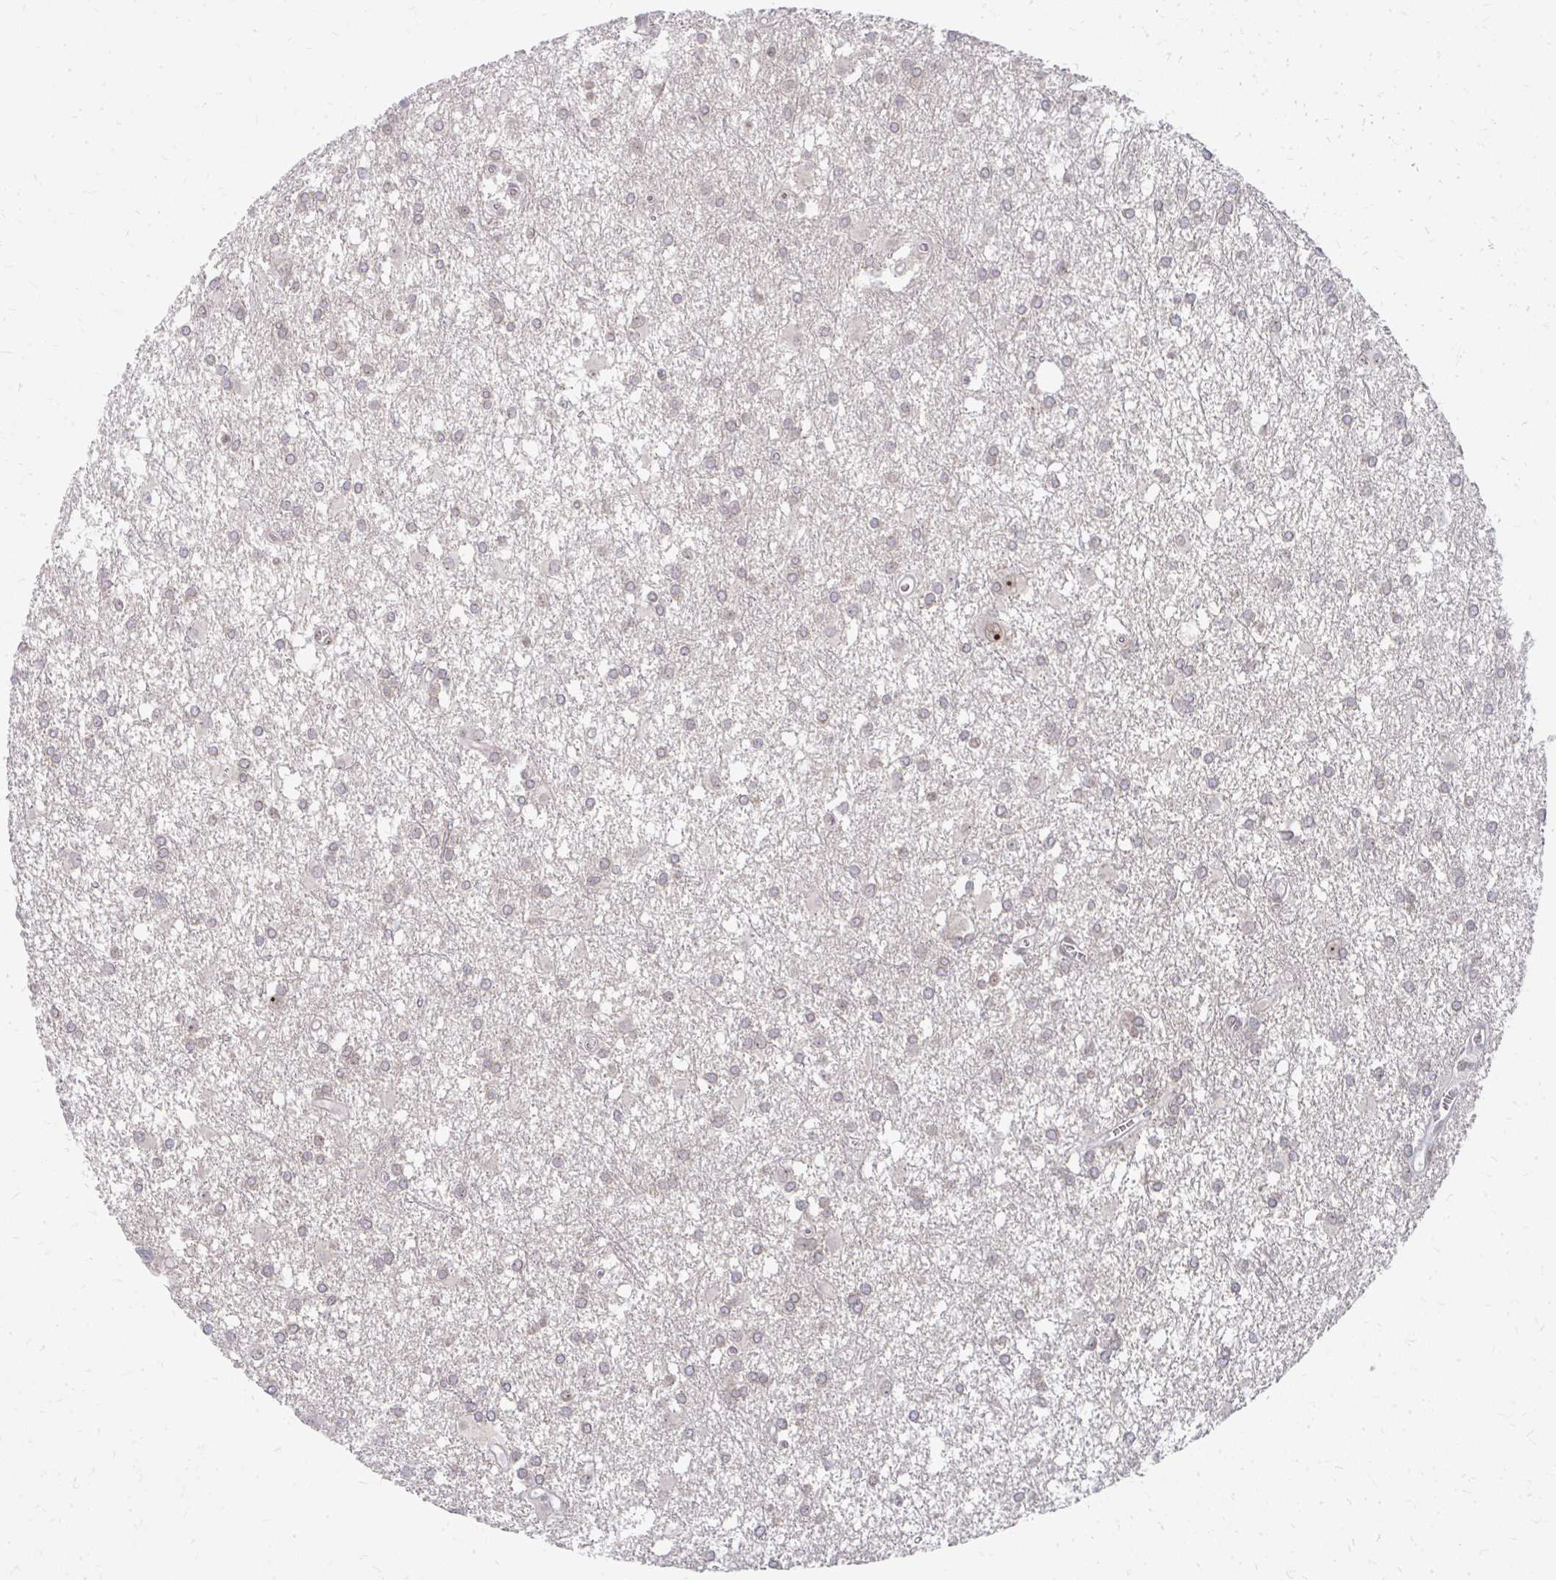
{"staining": {"intensity": "weak", "quantity": "<25%", "location": "cytoplasmic/membranous"}, "tissue": "glioma", "cell_type": "Tumor cells", "image_type": "cancer", "snomed": [{"axis": "morphology", "description": "Glioma, malignant, High grade"}, {"axis": "topography", "description": "Brain"}], "caption": "Immunohistochemistry photomicrograph of human malignant glioma (high-grade) stained for a protein (brown), which shows no positivity in tumor cells. (Immunohistochemistry, brightfield microscopy, high magnification).", "gene": "GTF2H1", "patient": {"sex": "male", "age": 48}}